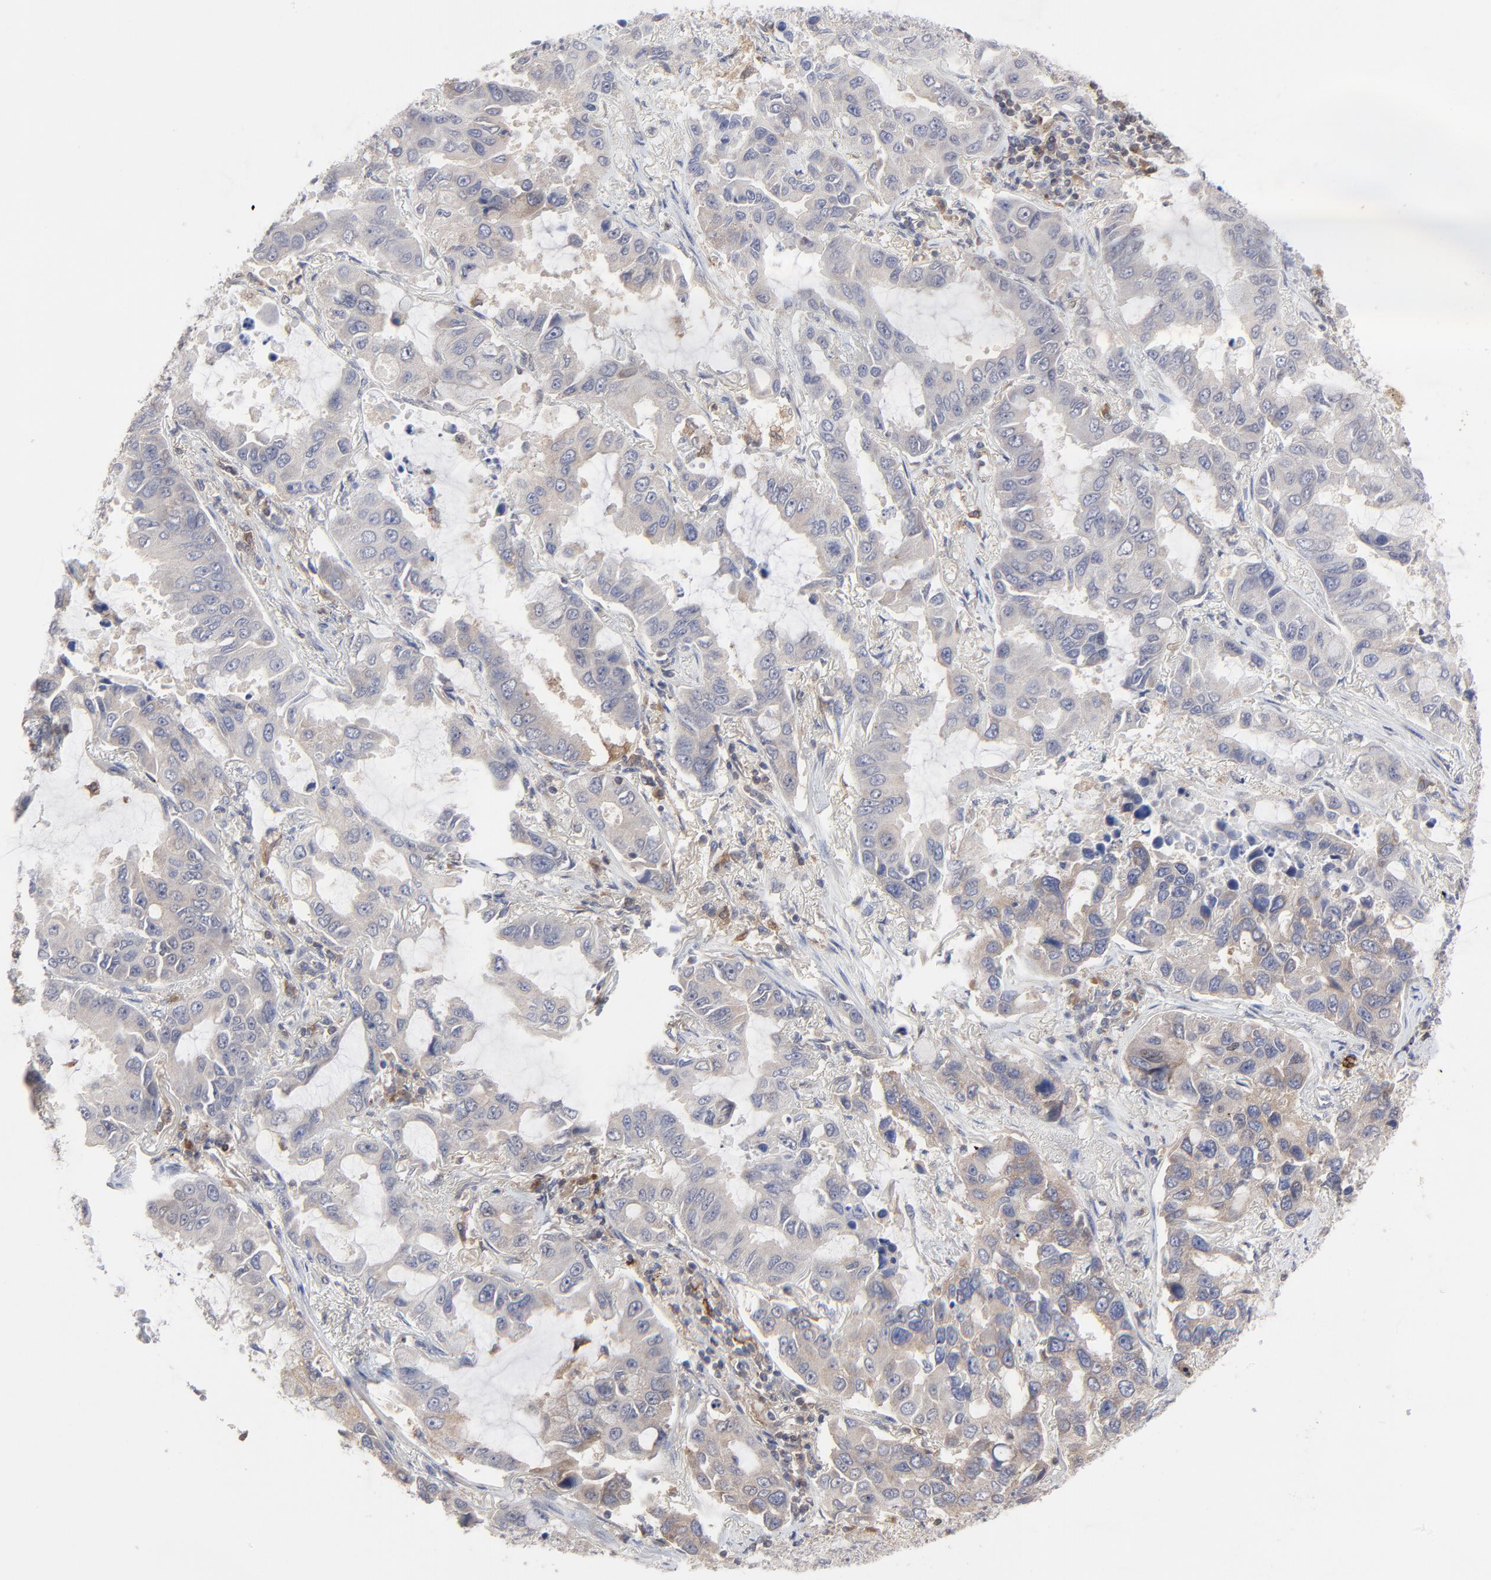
{"staining": {"intensity": "moderate", "quantity": ">75%", "location": "cytoplasmic/membranous"}, "tissue": "lung cancer", "cell_type": "Tumor cells", "image_type": "cancer", "snomed": [{"axis": "morphology", "description": "Adenocarcinoma, NOS"}, {"axis": "topography", "description": "Lung"}], "caption": "The image reveals staining of lung adenocarcinoma, revealing moderate cytoplasmic/membranous protein staining (brown color) within tumor cells.", "gene": "RAB9A", "patient": {"sex": "male", "age": 64}}